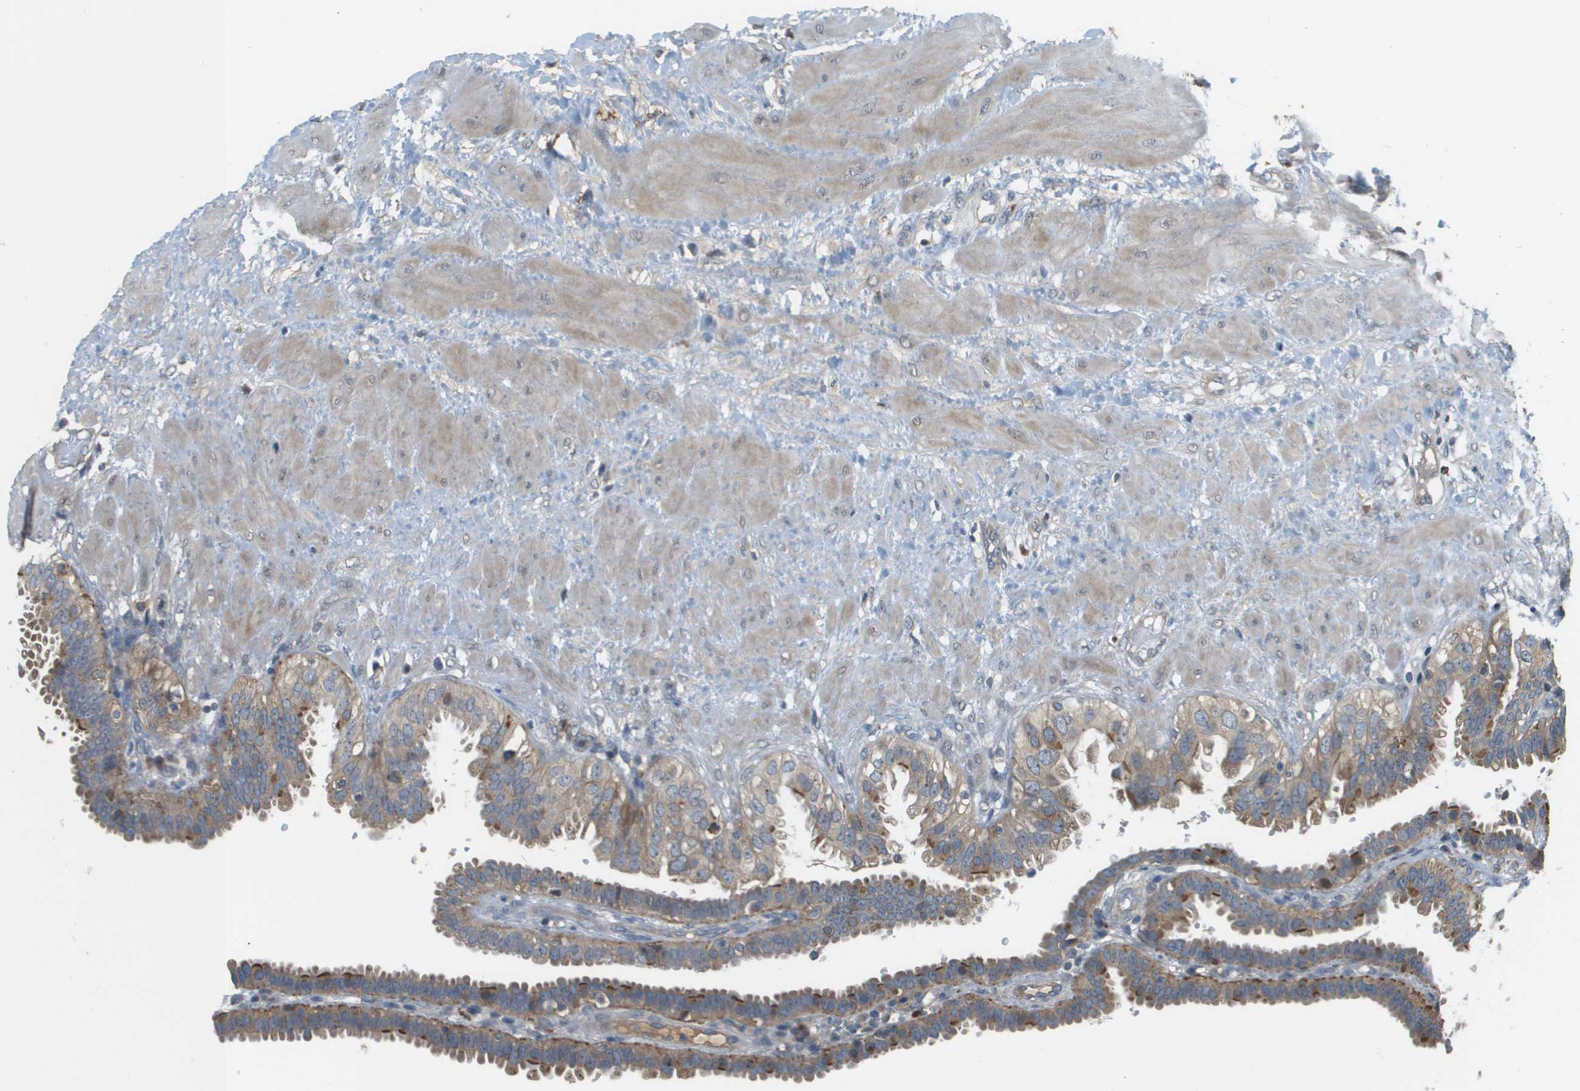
{"staining": {"intensity": "strong", "quantity": "<25%", "location": "cytoplasmic/membranous"}, "tissue": "fallopian tube", "cell_type": "Glandular cells", "image_type": "normal", "snomed": [{"axis": "morphology", "description": "Normal tissue, NOS"}, {"axis": "topography", "description": "Fallopian tube"}, {"axis": "topography", "description": "Placenta"}], "caption": "Immunohistochemistry (IHC) micrograph of normal fallopian tube: fallopian tube stained using immunohistochemistry (IHC) shows medium levels of strong protein expression localized specifically in the cytoplasmic/membranous of glandular cells, appearing as a cytoplasmic/membranous brown color.", "gene": "SLC25A20", "patient": {"sex": "female", "age": 34}}